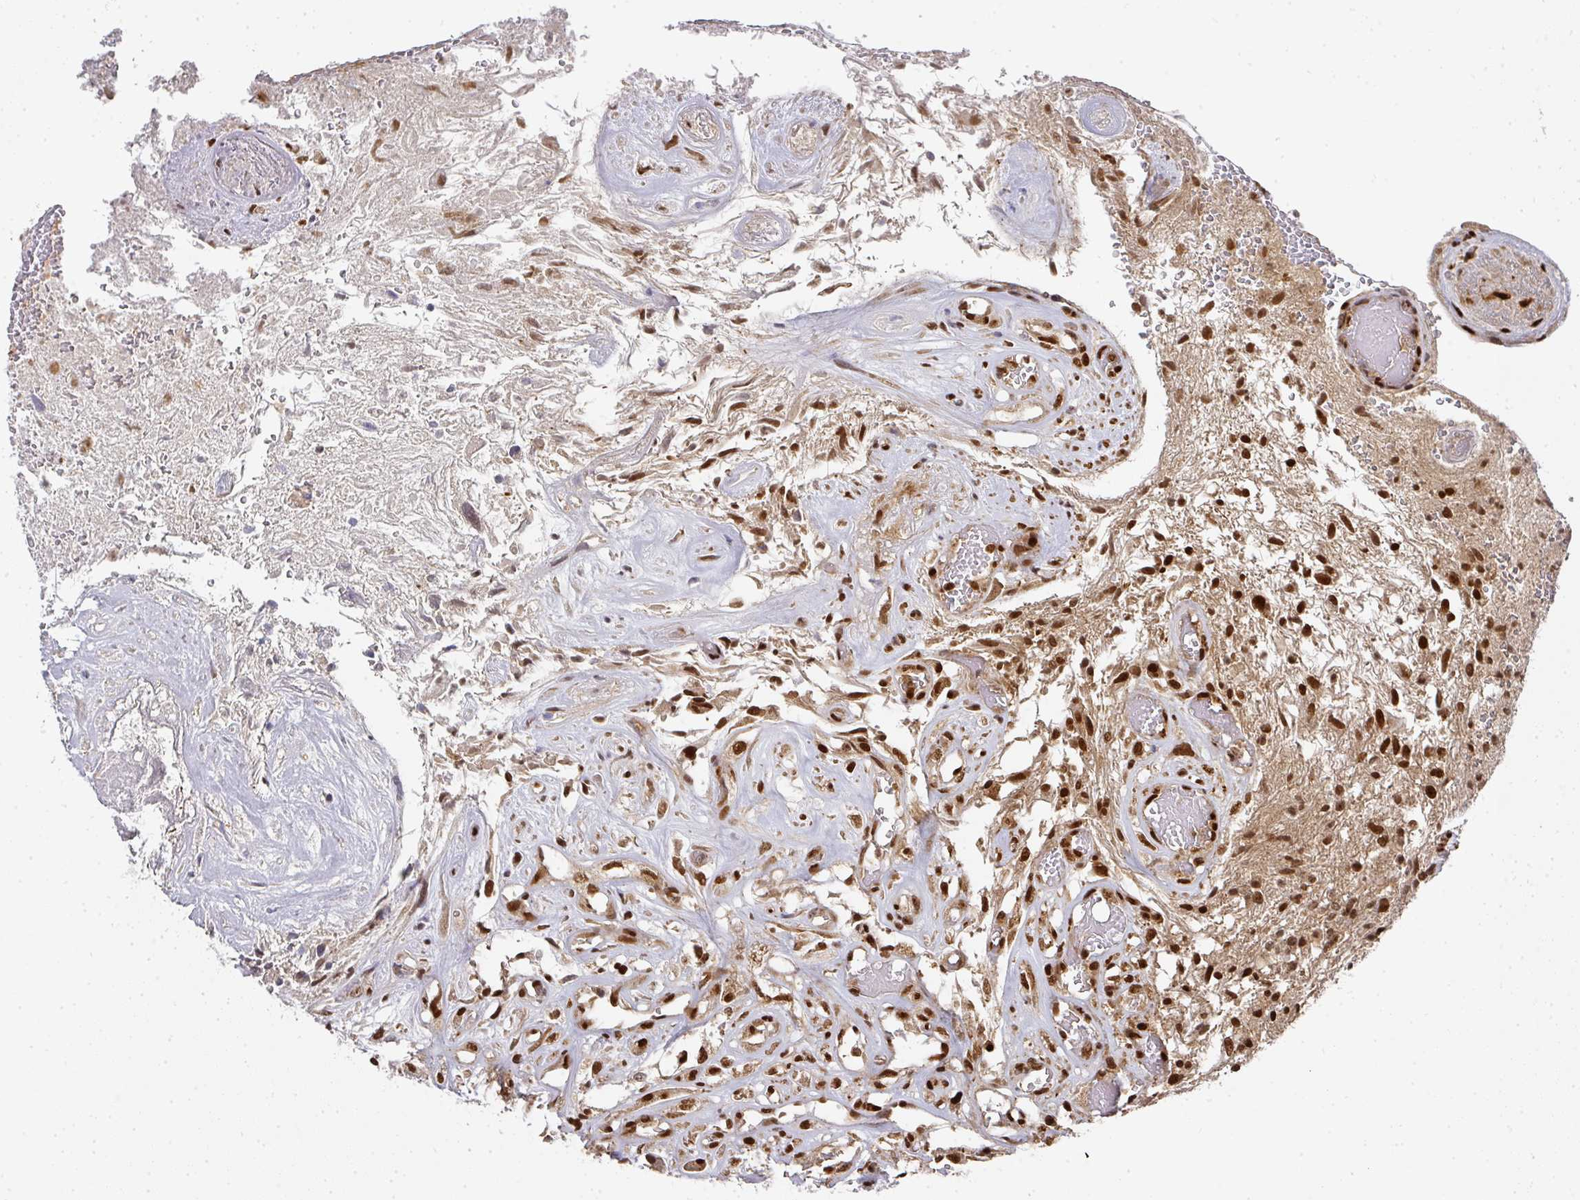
{"staining": {"intensity": "strong", "quantity": ">75%", "location": "nuclear"}, "tissue": "glioma", "cell_type": "Tumor cells", "image_type": "cancer", "snomed": [{"axis": "morphology", "description": "Glioma, malignant, High grade"}, {"axis": "topography", "description": "Brain"}], "caption": "Human glioma stained with a protein marker demonstrates strong staining in tumor cells.", "gene": "DIDO1", "patient": {"sex": "male", "age": 56}}